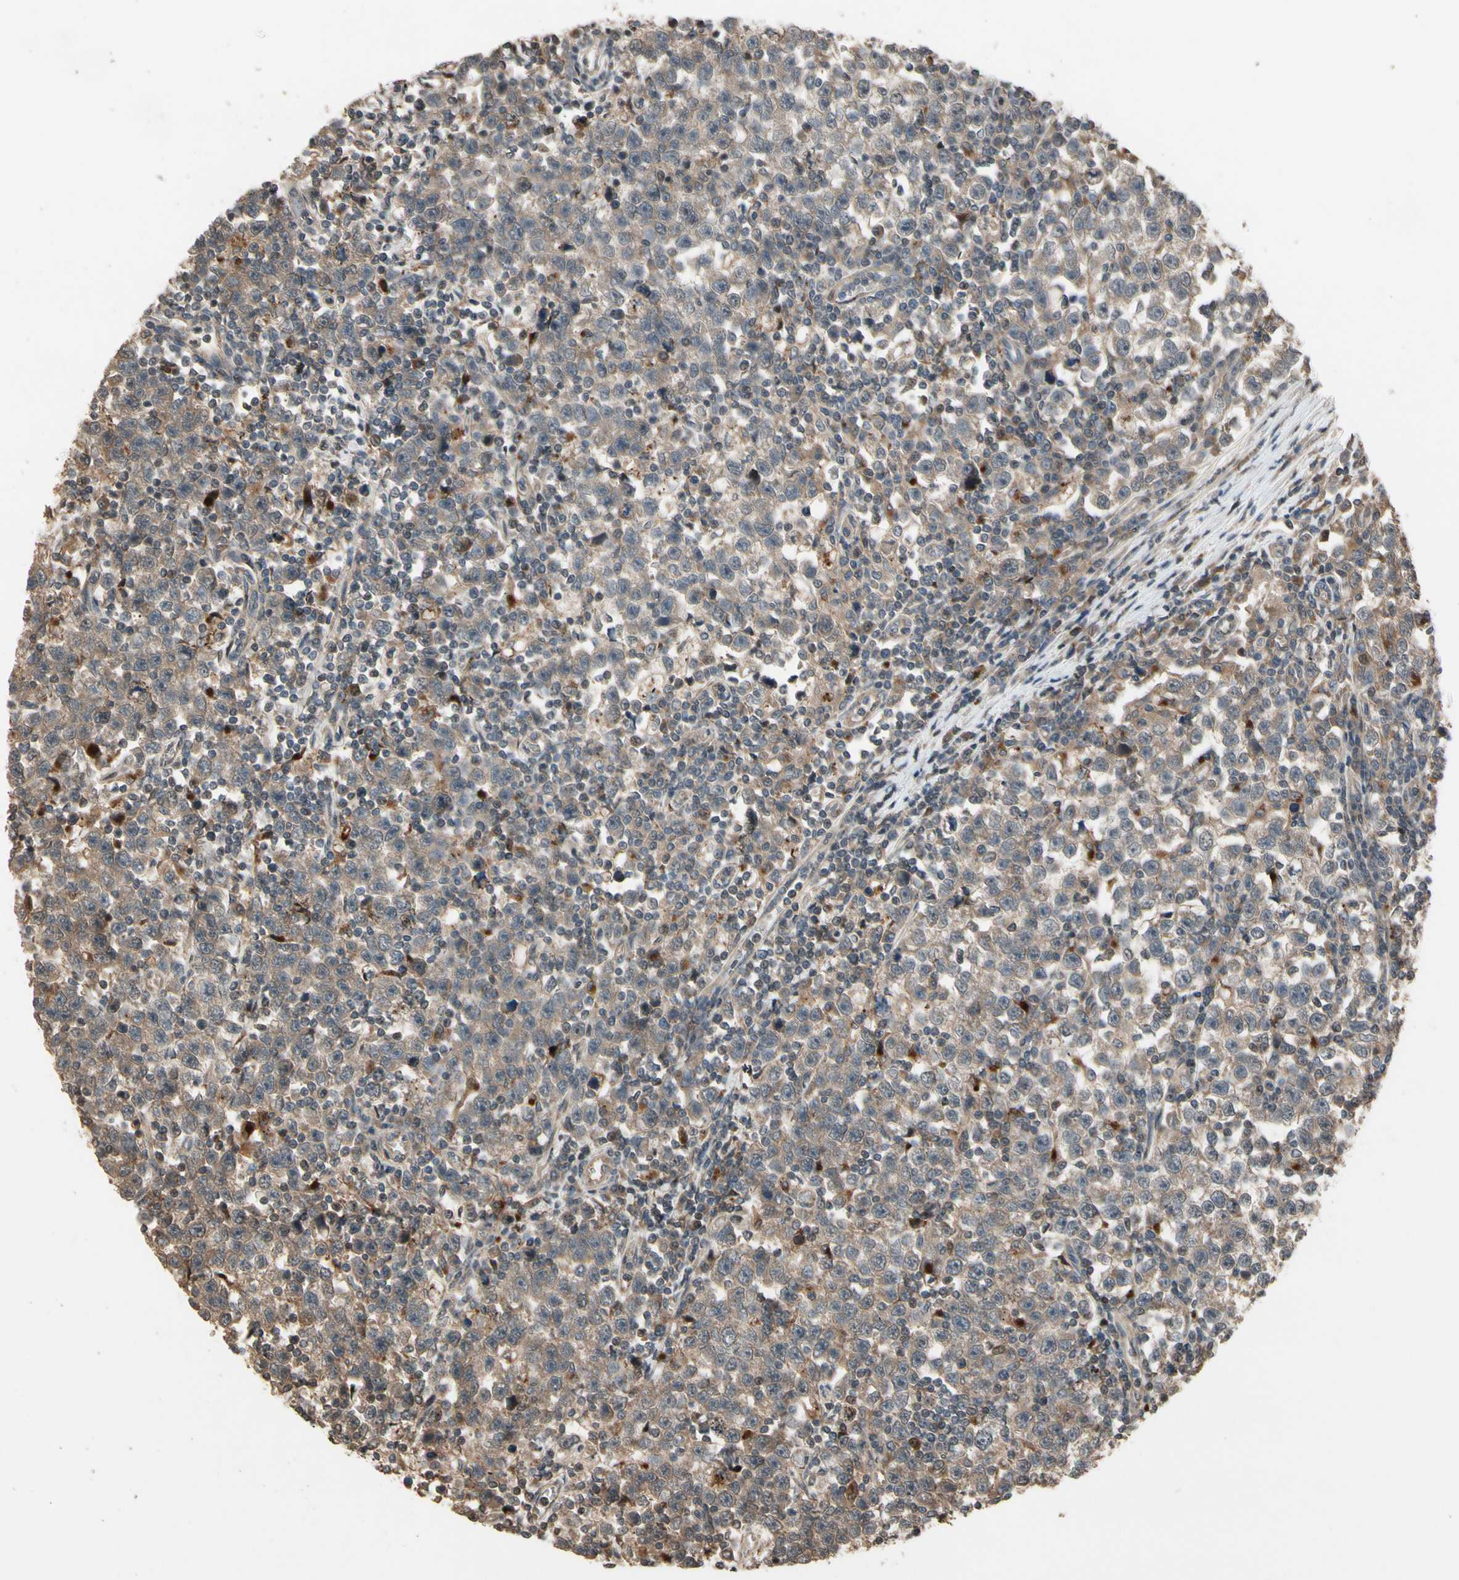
{"staining": {"intensity": "weak", "quantity": ">75%", "location": "cytoplasmic/membranous"}, "tissue": "testis cancer", "cell_type": "Tumor cells", "image_type": "cancer", "snomed": [{"axis": "morphology", "description": "Seminoma, NOS"}, {"axis": "topography", "description": "Testis"}], "caption": "DAB immunohistochemical staining of seminoma (testis) shows weak cytoplasmic/membranous protein positivity in approximately >75% of tumor cells.", "gene": "CSF1R", "patient": {"sex": "male", "age": 43}}